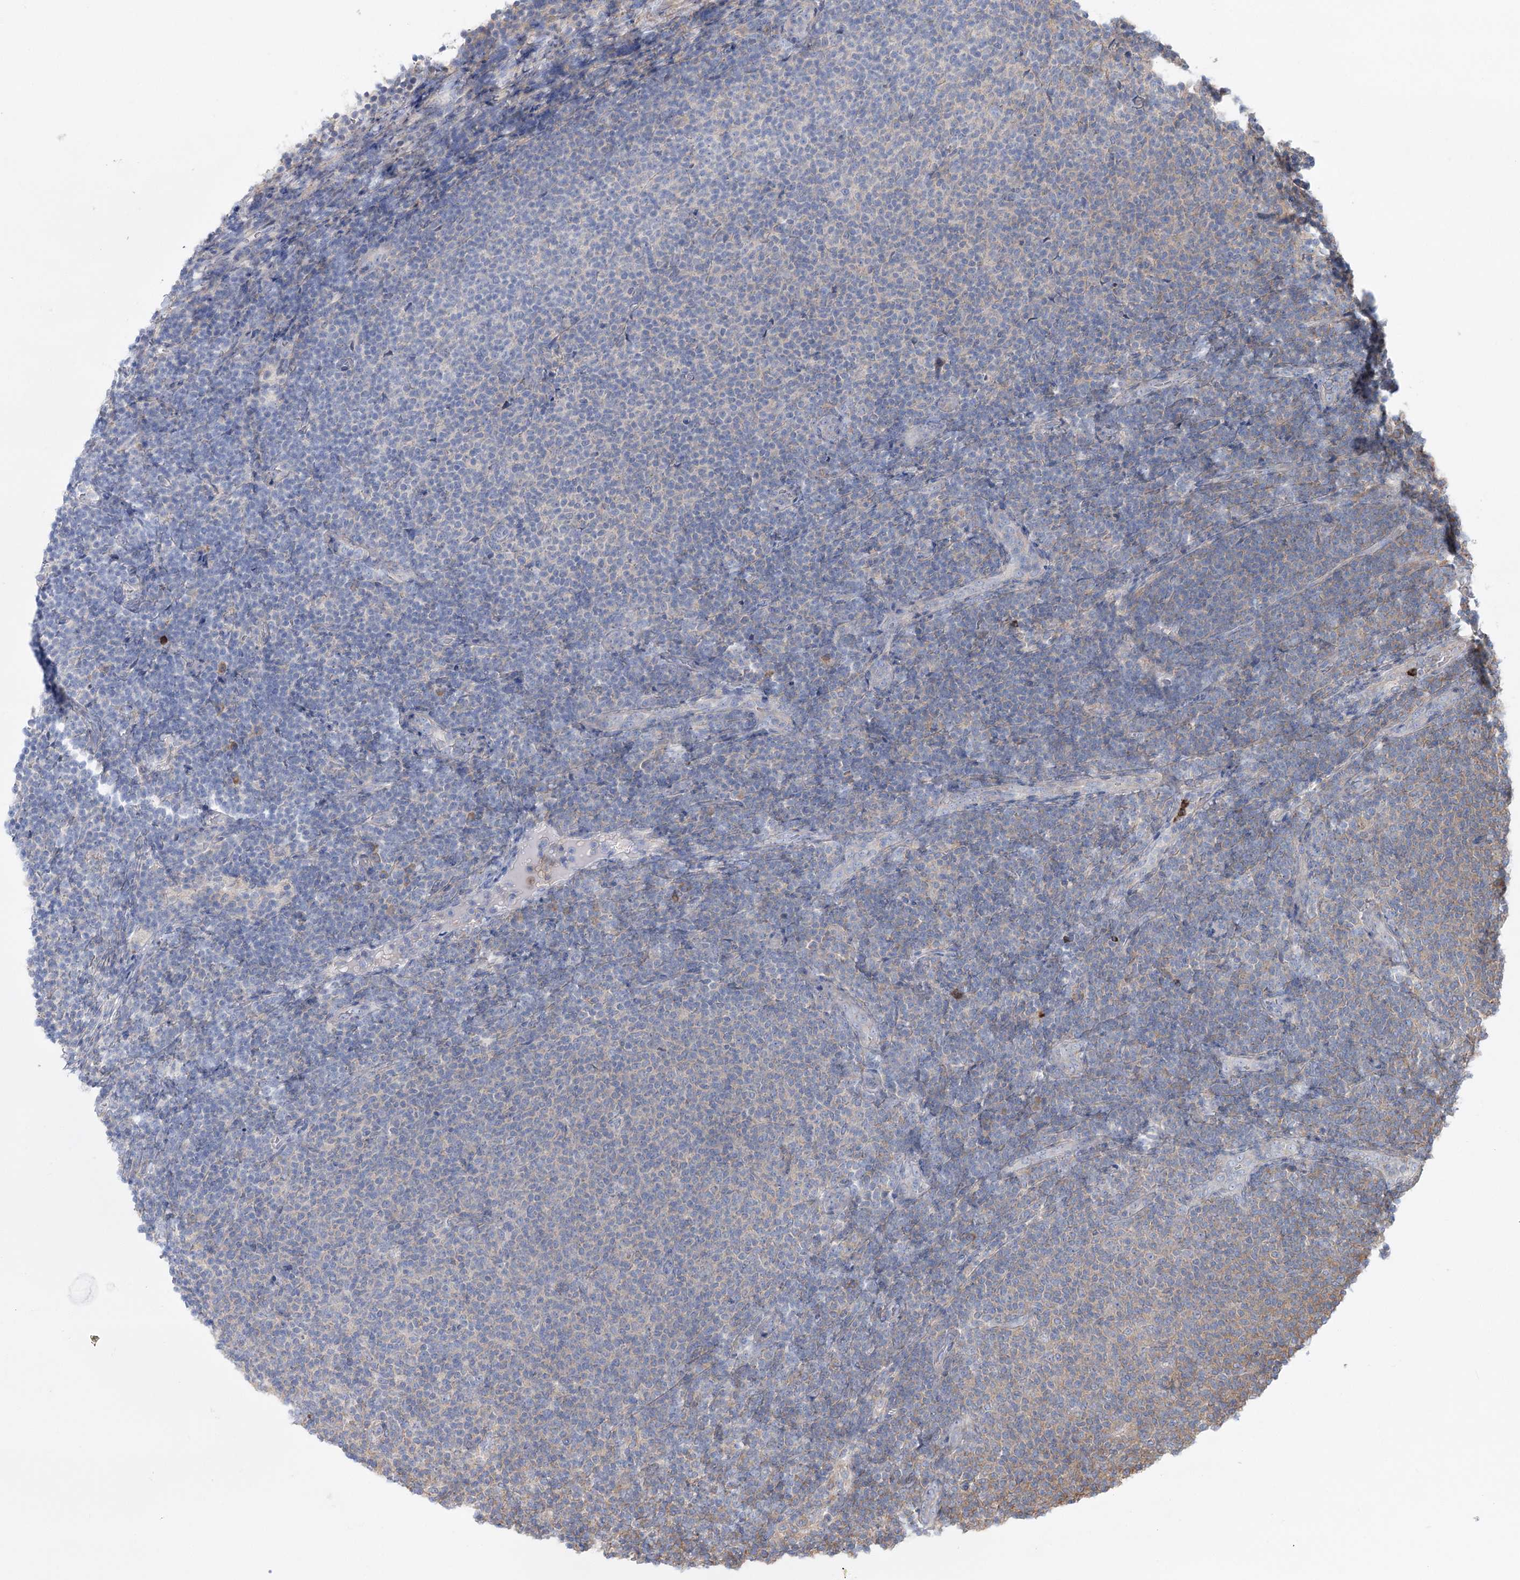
{"staining": {"intensity": "negative", "quantity": "none", "location": "none"}, "tissue": "lymphoma", "cell_type": "Tumor cells", "image_type": "cancer", "snomed": [{"axis": "morphology", "description": "Malignant lymphoma, non-Hodgkin's type, Low grade"}, {"axis": "topography", "description": "Lymph node"}], "caption": "High power microscopy micrograph of an immunohistochemistry (IHC) histopathology image of malignant lymphoma, non-Hodgkin's type (low-grade), revealing no significant expression in tumor cells.", "gene": "LARP1B", "patient": {"sex": "male", "age": 66}}